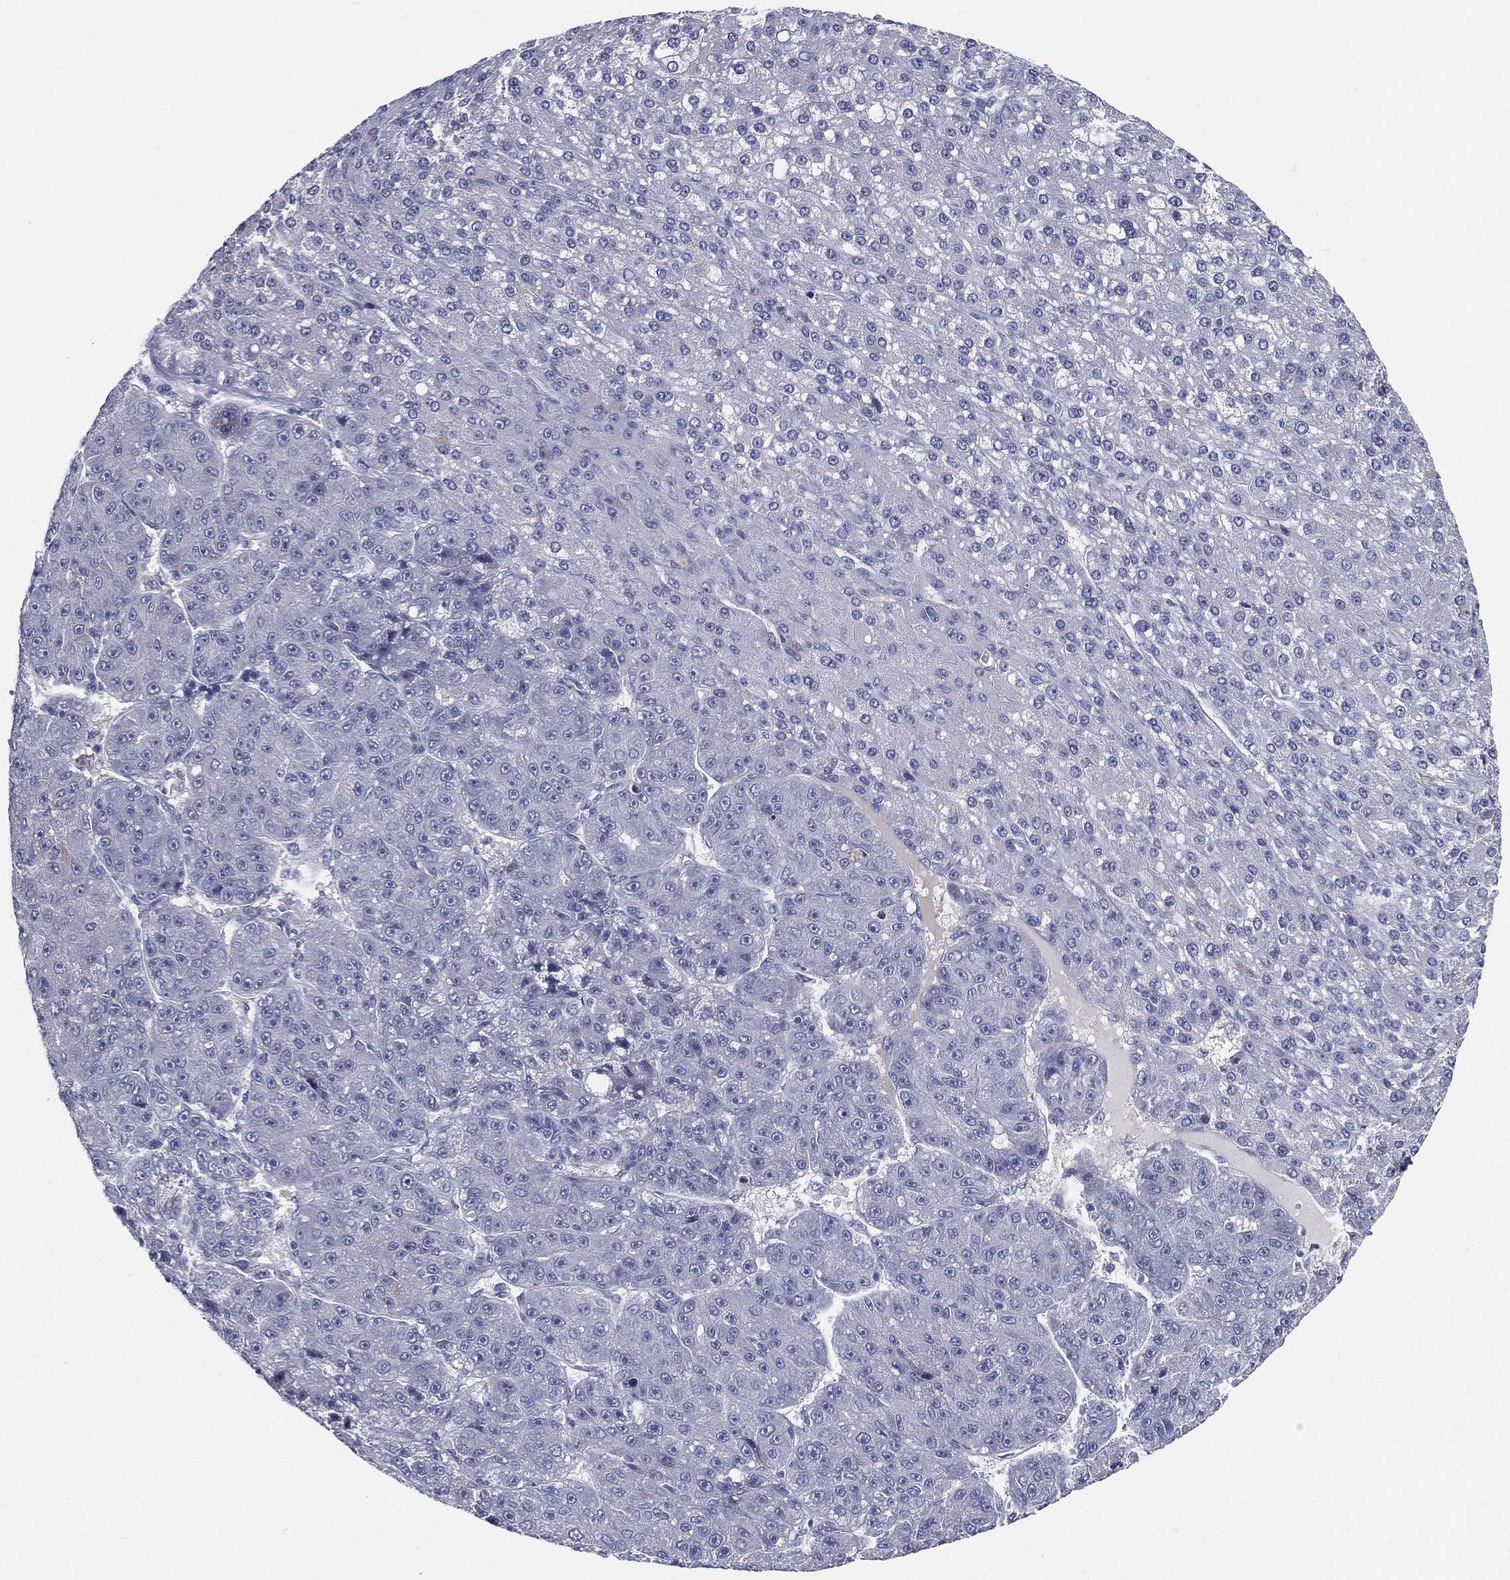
{"staining": {"intensity": "negative", "quantity": "none", "location": "none"}, "tissue": "liver cancer", "cell_type": "Tumor cells", "image_type": "cancer", "snomed": [{"axis": "morphology", "description": "Carcinoma, Hepatocellular, NOS"}, {"axis": "topography", "description": "Liver"}], "caption": "Tumor cells show no significant protein staining in hepatocellular carcinoma (liver).", "gene": "STS", "patient": {"sex": "male", "age": 67}}